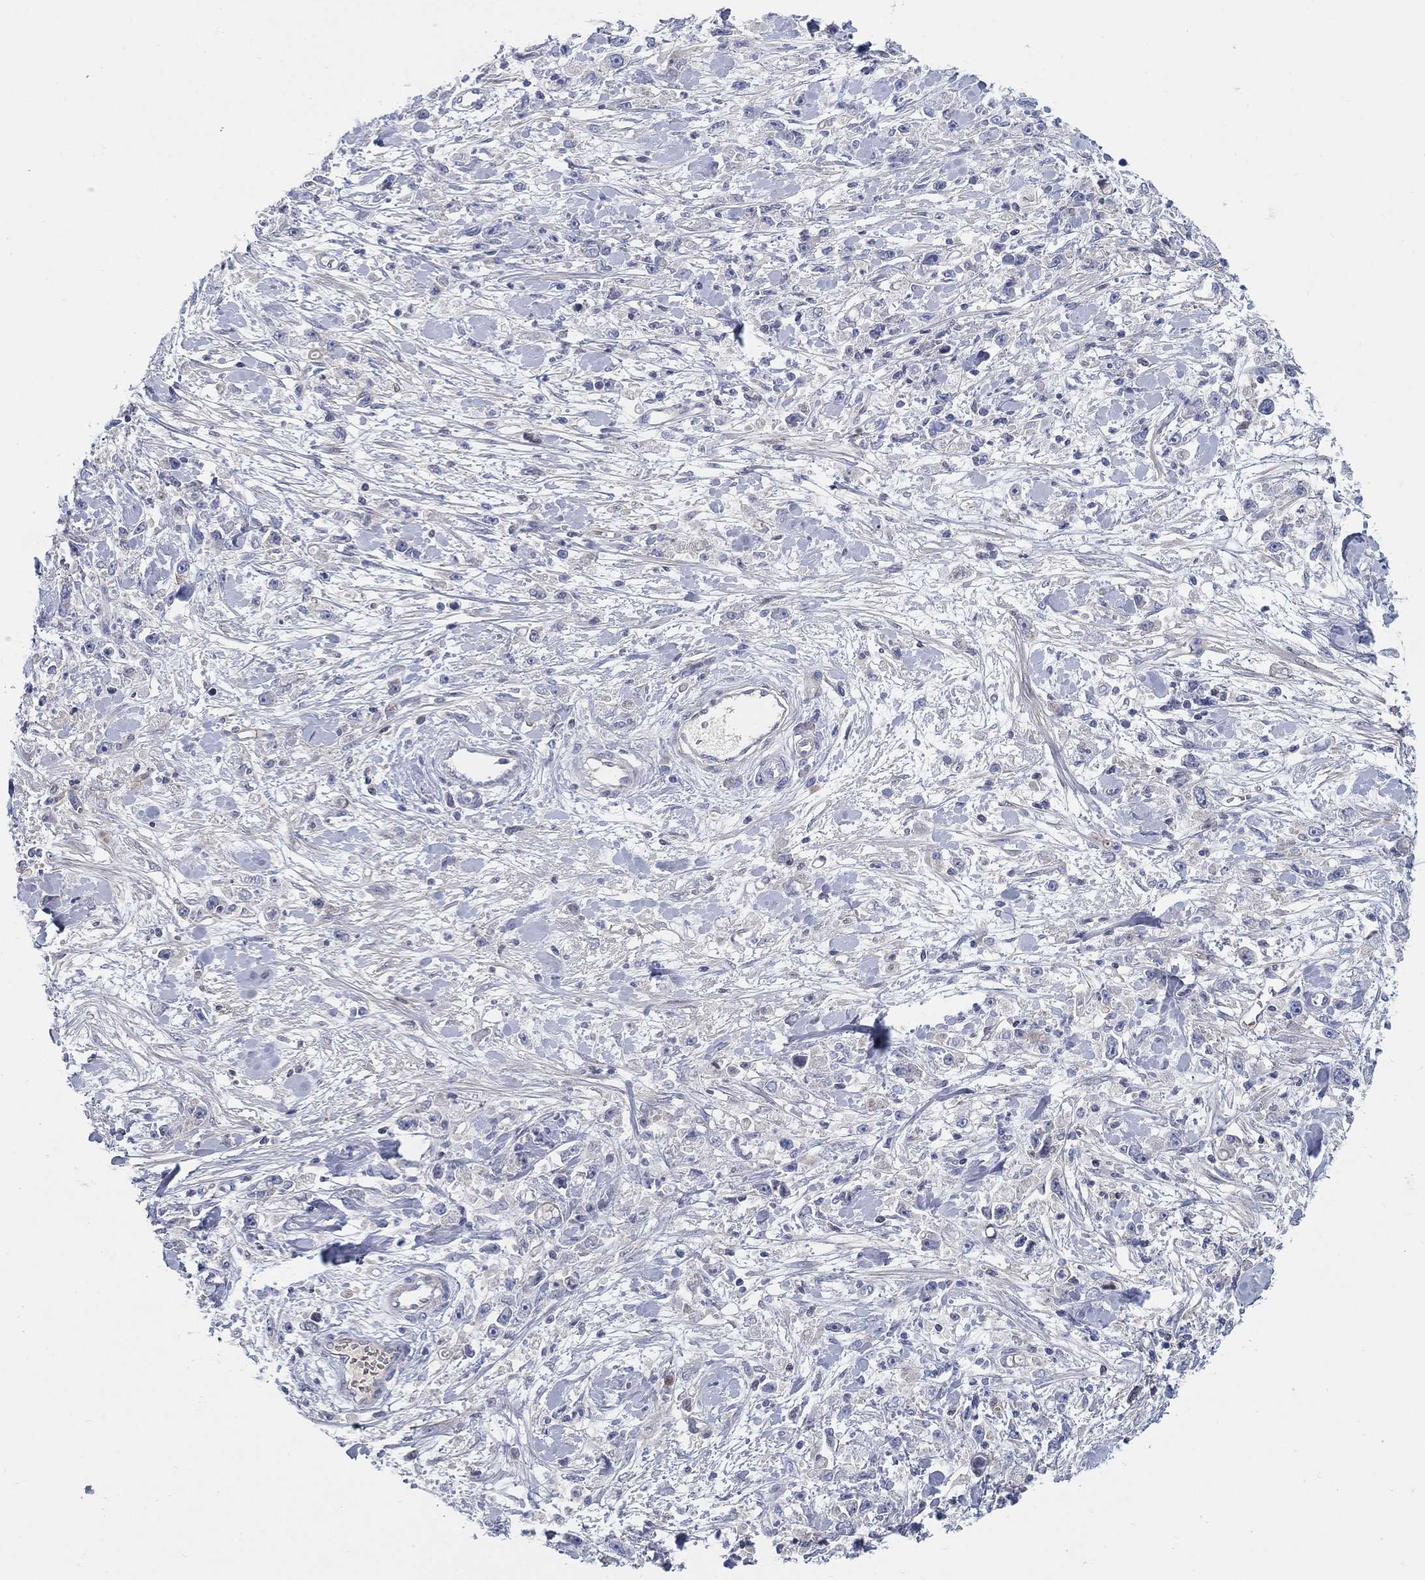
{"staining": {"intensity": "negative", "quantity": "none", "location": "none"}, "tissue": "stomach cancer", "cell_type": "Tumor cells", "image_type": "cancer", "snomed": [{"axis": "morphology", "description": "Adenocarcinoma, NOS"}, {"axis": "topography", "description": "Stomach"}], "caption": "The micrograph shows no significant positivity in tumor cells of adenocarcinoma (stomach). (DAB (3,3'-diaminobenzidine) immunohistochemistry with hematoxylin counter stain).", "gene": "HEATR4", "patient": {"sex": "female", "age": 59}}